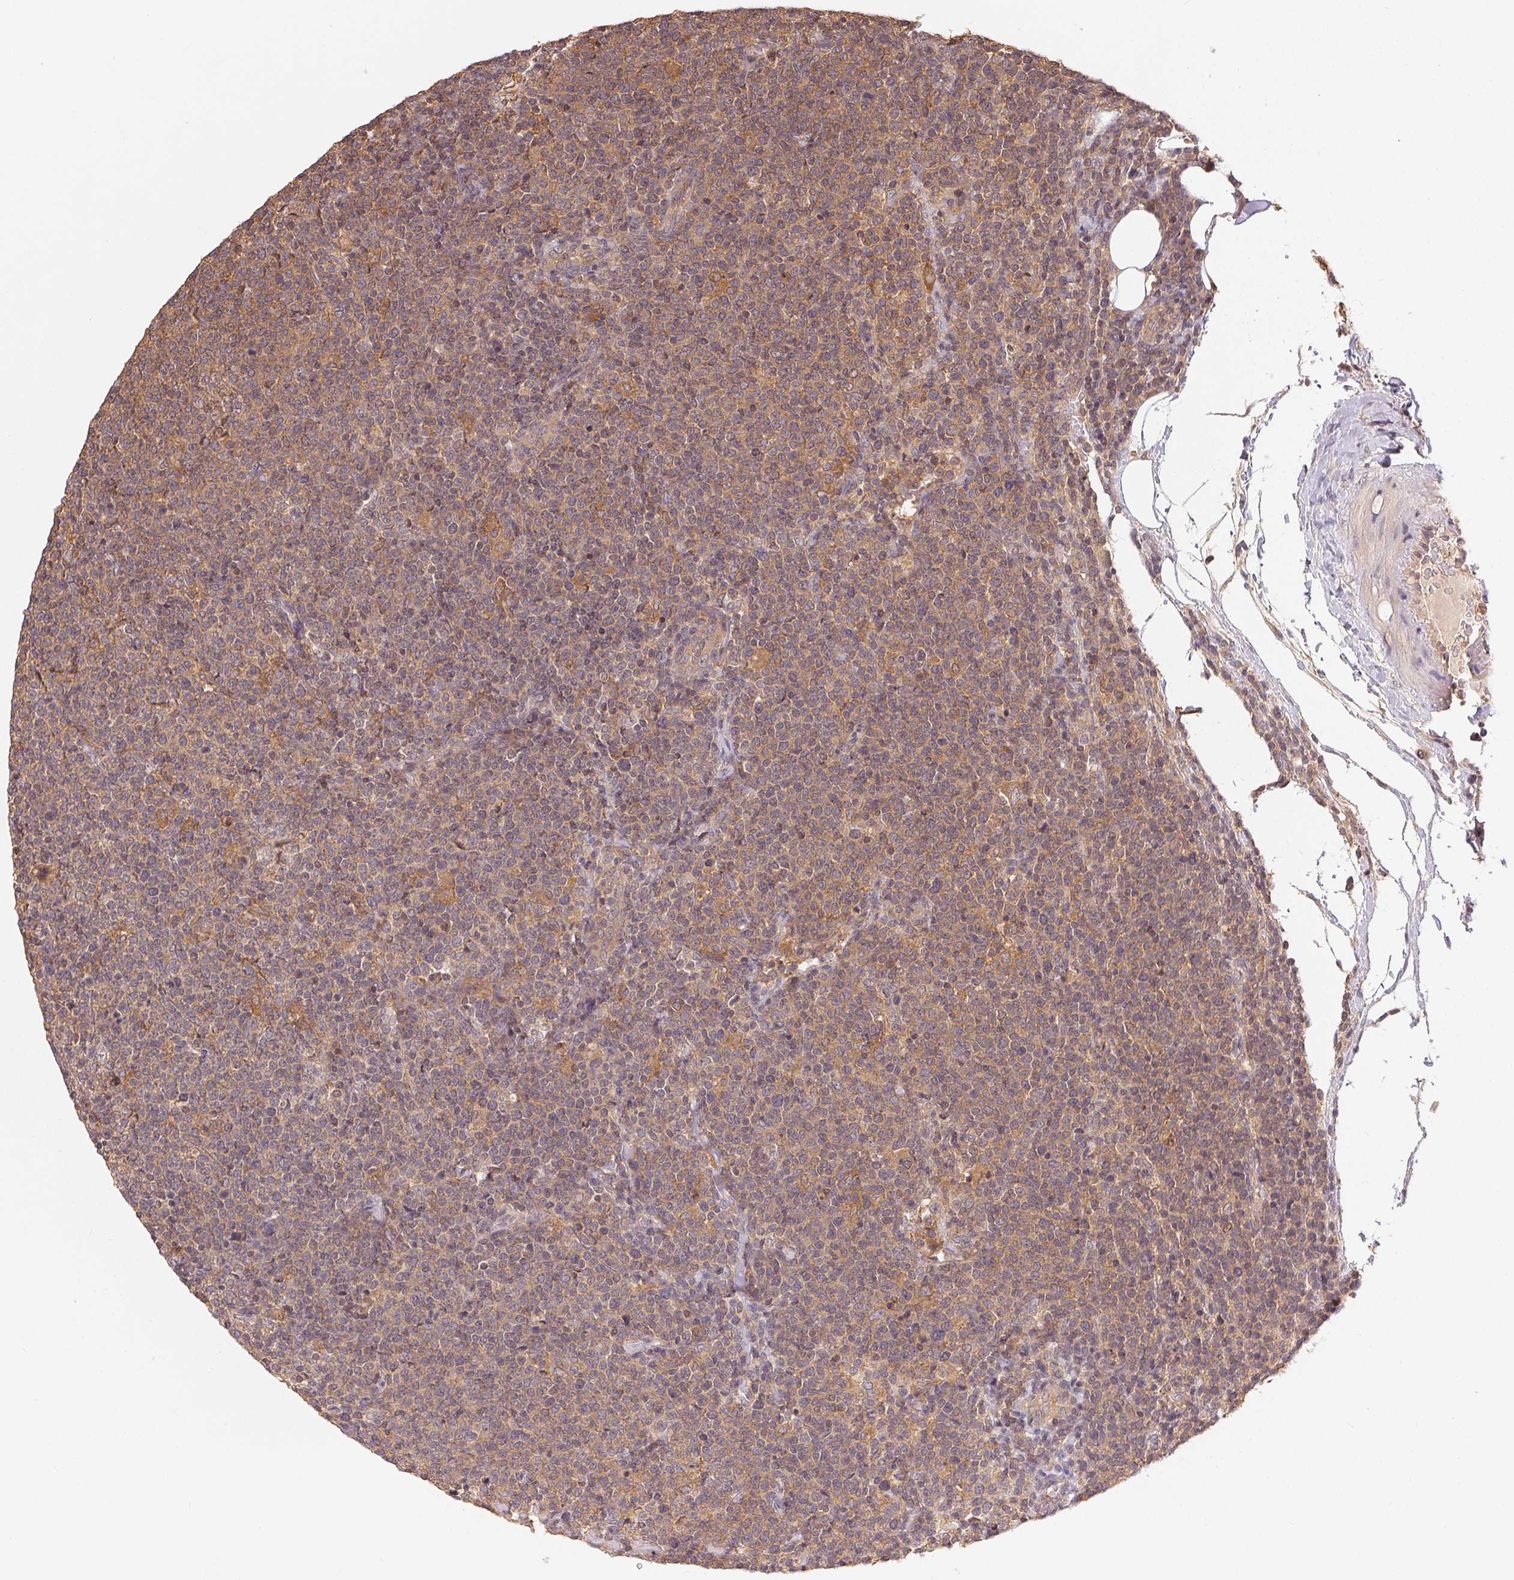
{"staining": {"intensity": "weak", "quantity": "25%-75%", "location": "cytoplasmic/membranous"}, "tissue": "lymphoma", "cell_type": "Tumor cells", "image_type": "cancer", "snomed": [{"axis": "morphology", "description": "Malignant lymphoma, non-Hodgkin's type, High grade"}, {"axis": "topography", "description": "Lymph node"}], "caption": "DAB (3,3'-diaminobenzidine) immunohistochemical staining of human high-grade malignant lymphoma, non-Hodgkin's type demonstrates weak cytoplasmic/membranous protein positivity in about 25%-75% of tumor cells.", "gene": "MAPKAPK2", "patient": {"sex": "male", "age": 61}}